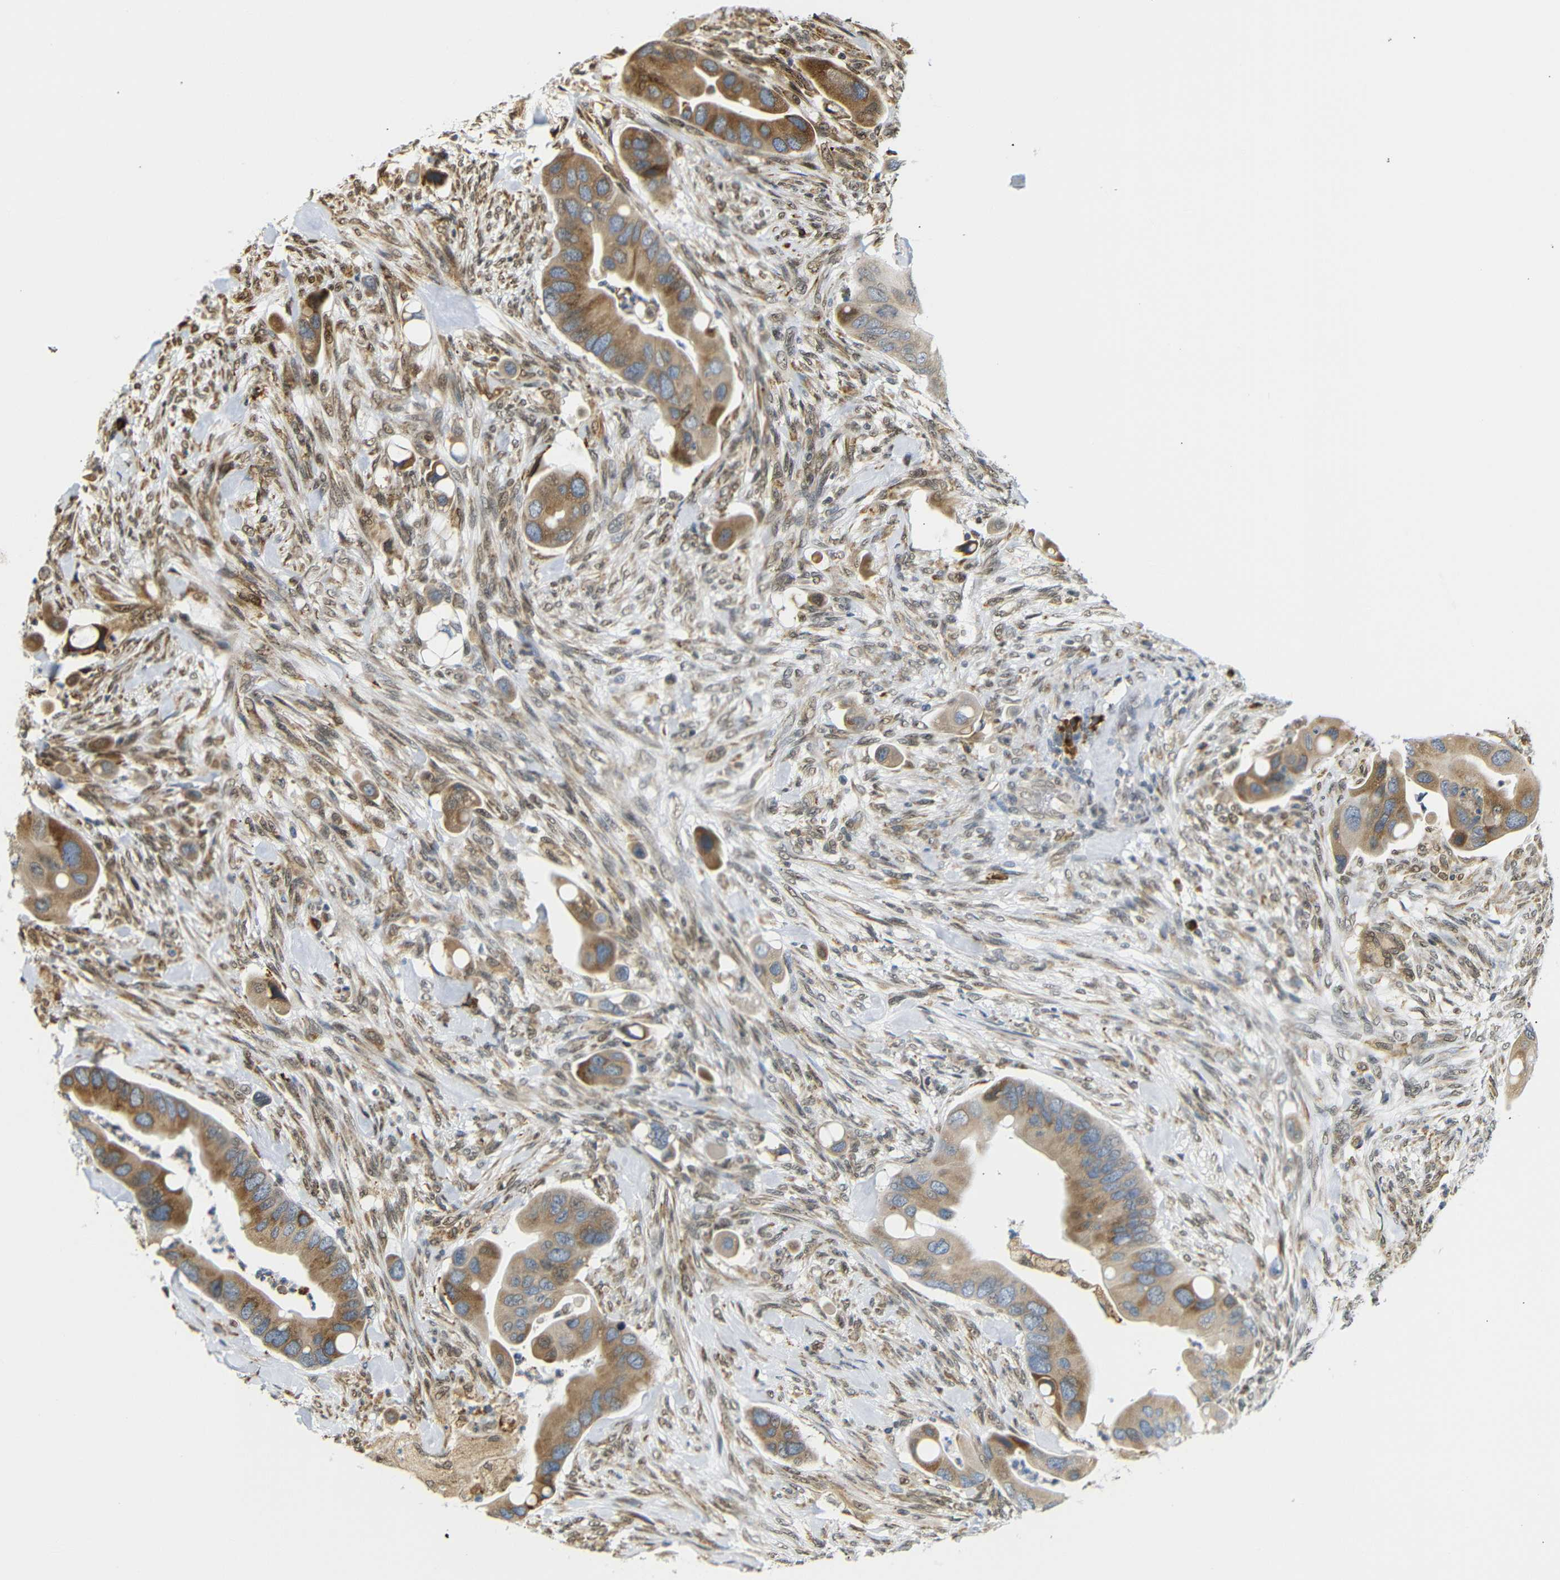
{"staining": {"intensity": "strong", "quantity": ">75%", "location": "cytoplasmic/membranous"}, "tissue": "colorectal cancer", "cell_type": "Tumor cells", "image_type": "cancer", "snomed": [{"axis": "morphology", "description": "Adenocarcinoma, NOS"}, {"axis": "topography", "description": "Rectum"}], "caption": "IHC (DAB) staining of colorectal adenocarcinoma reveals strong cytoplasmic/membranous protein staining in approximately >75% of tumor cells.", "gene": "SPCS2", "patient": {"sex": "female", "age": 57}}